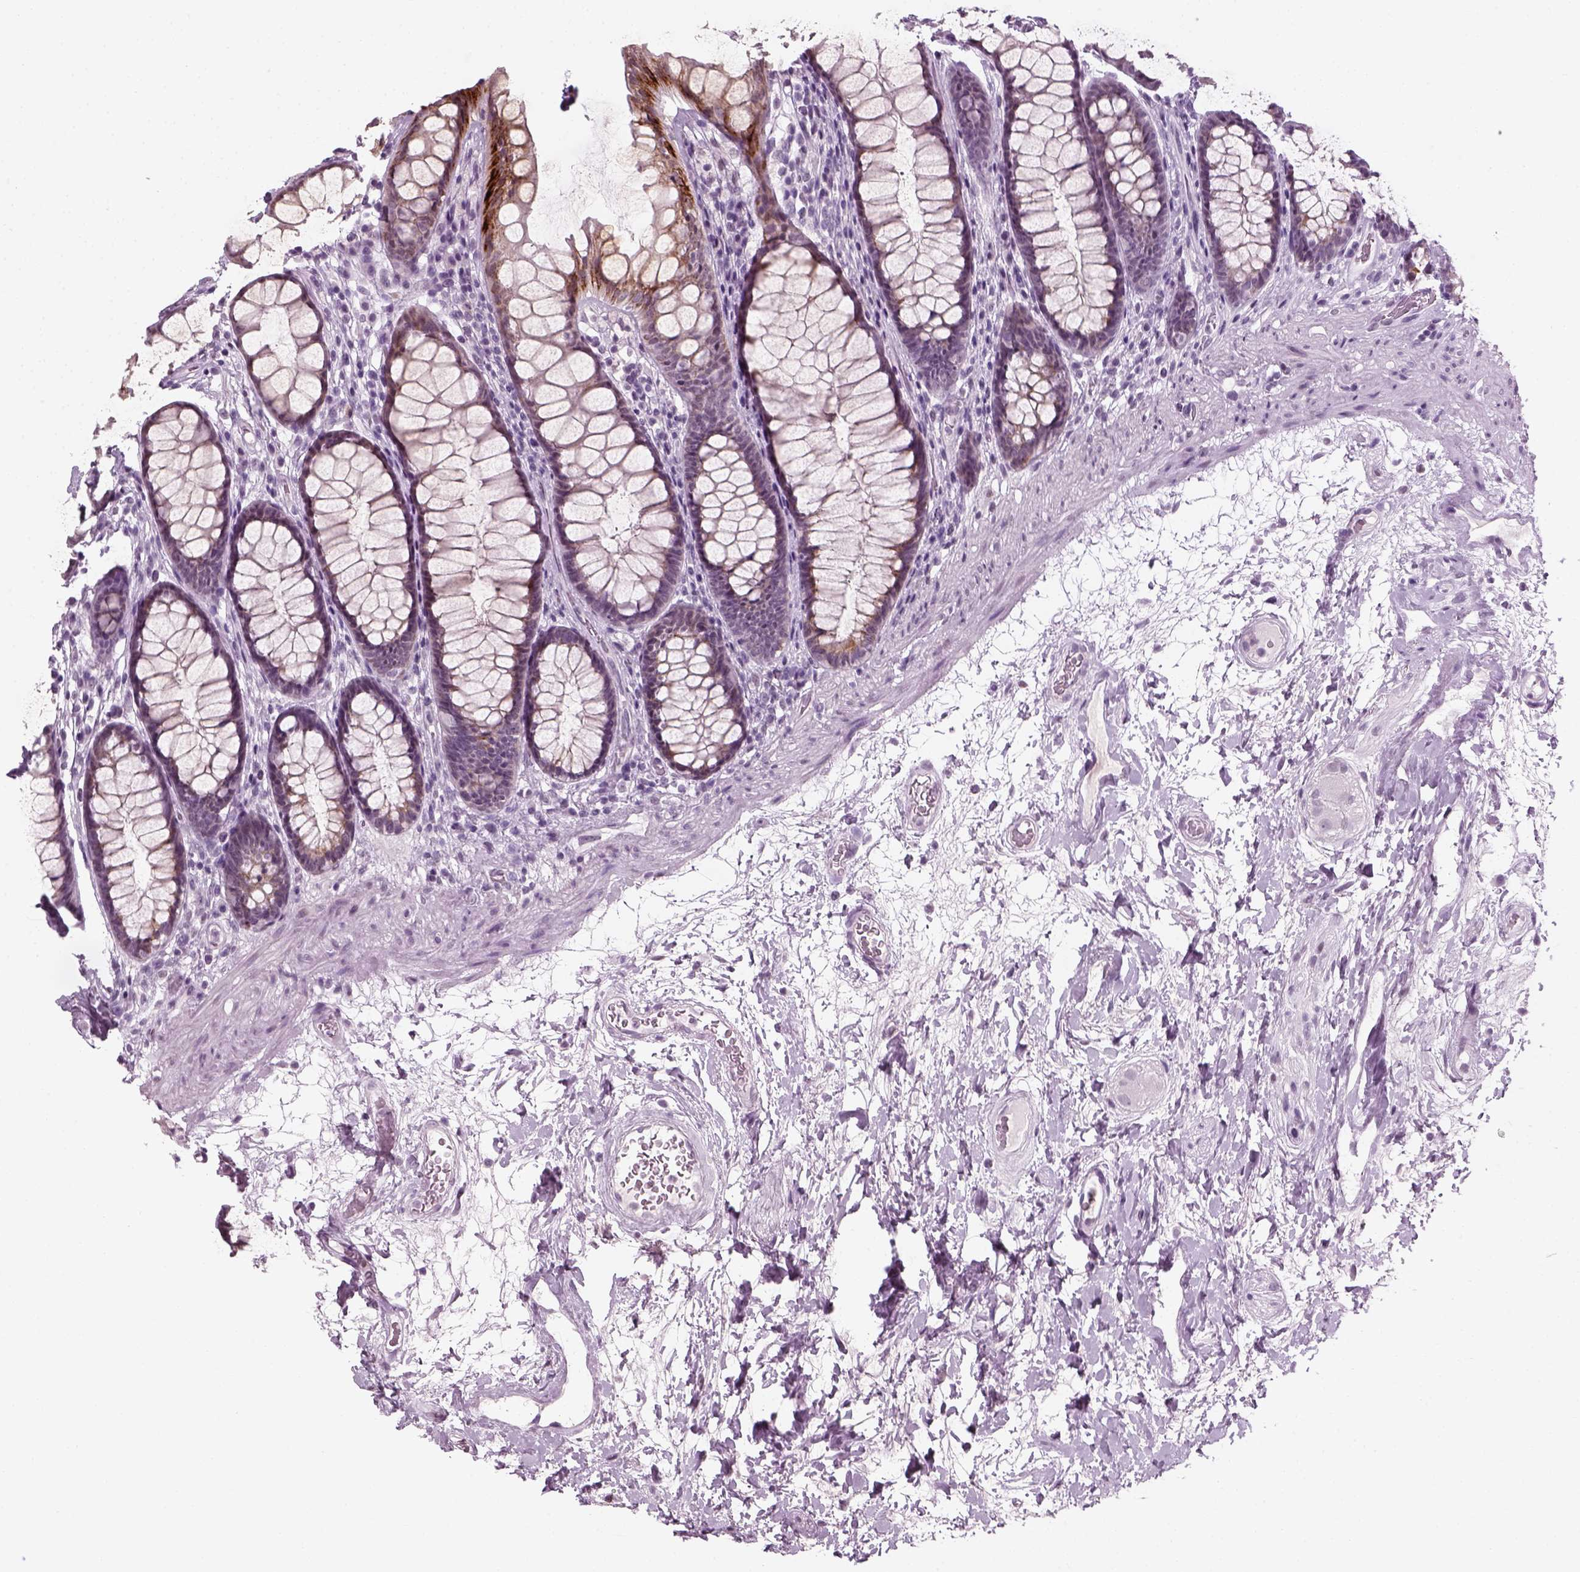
{"staining": {"intensity": "moderate", "quantity": "25%-75%", "location": "cytoplasmic/membranous"}, "tissue": "rectum", "cell_type": "Glandular cells", "image_type": "normal", "snomed": [{"axis": "morphology", "description": "Normal tissue, NOS"}, {"axis": "topography", "description": "Rectum"}], "caption": "Rectum stained with DAB immunohistochemistry (IHC) shows medium levels of moderate cytoplasmic/membranous positivity in about 25%-75% of glandular cells.", "gene": "KRT75", "patient": {"sex": "male", "age": 72}}